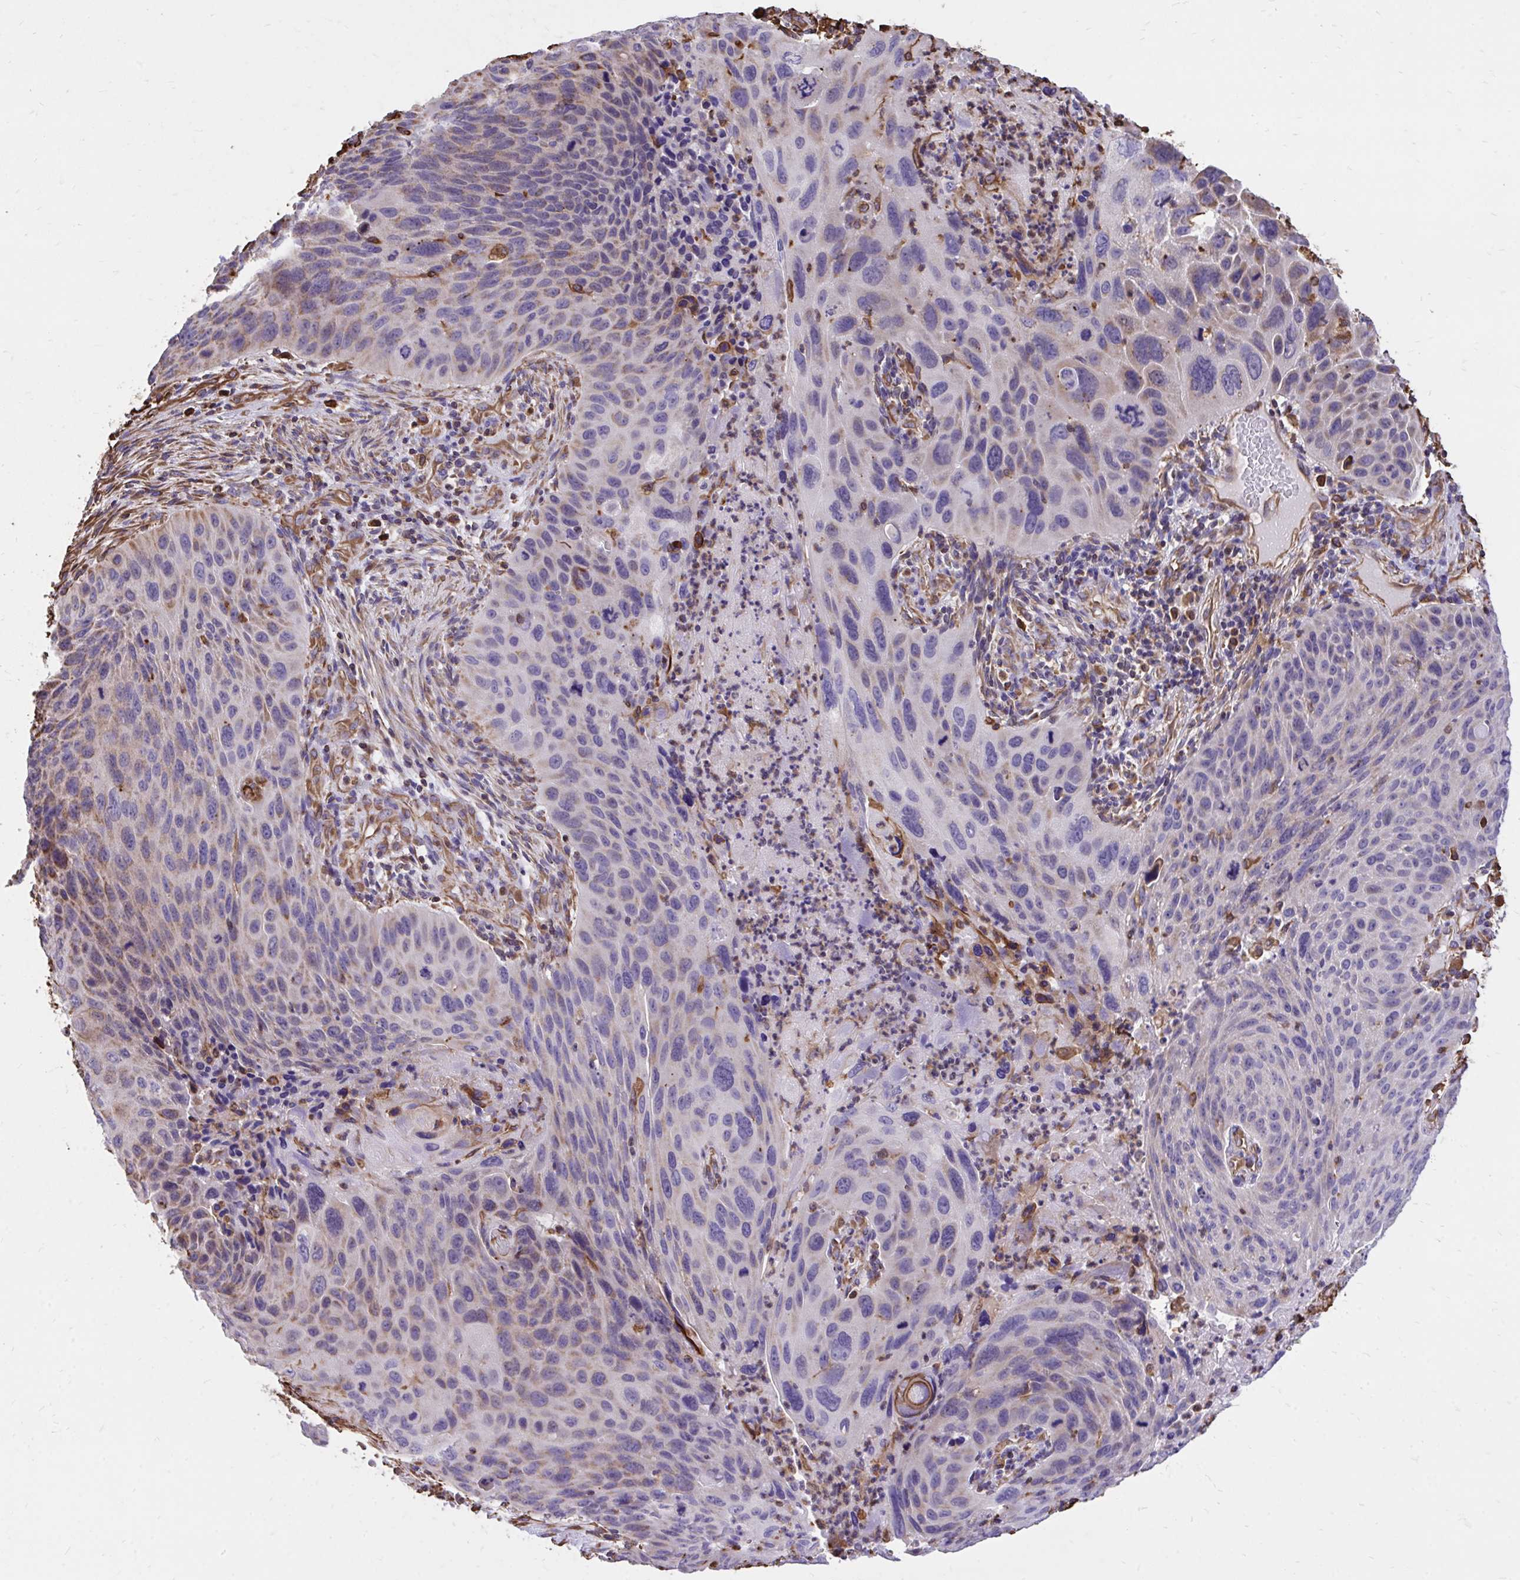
{"staining": {"intensity": "weak", "quantity": "25%-75%", "location": "cytoplasmic/membranous"}, "tissue": "lung cancer", "cell_type": "Tumor cells", "image_type": "cancer", "snomed": [{"axis": "morphology", "description": "Squamous cell carcinoma, NOS"}, {"axis": "topography", "description": "Lung"}], "caption": "Human squamous cell carcinoma (lung) stained with a protein marker exhibits weak staining in tumor cells.", "gene": "RNF103", "patient": {"sex": "male", "age": 63}}